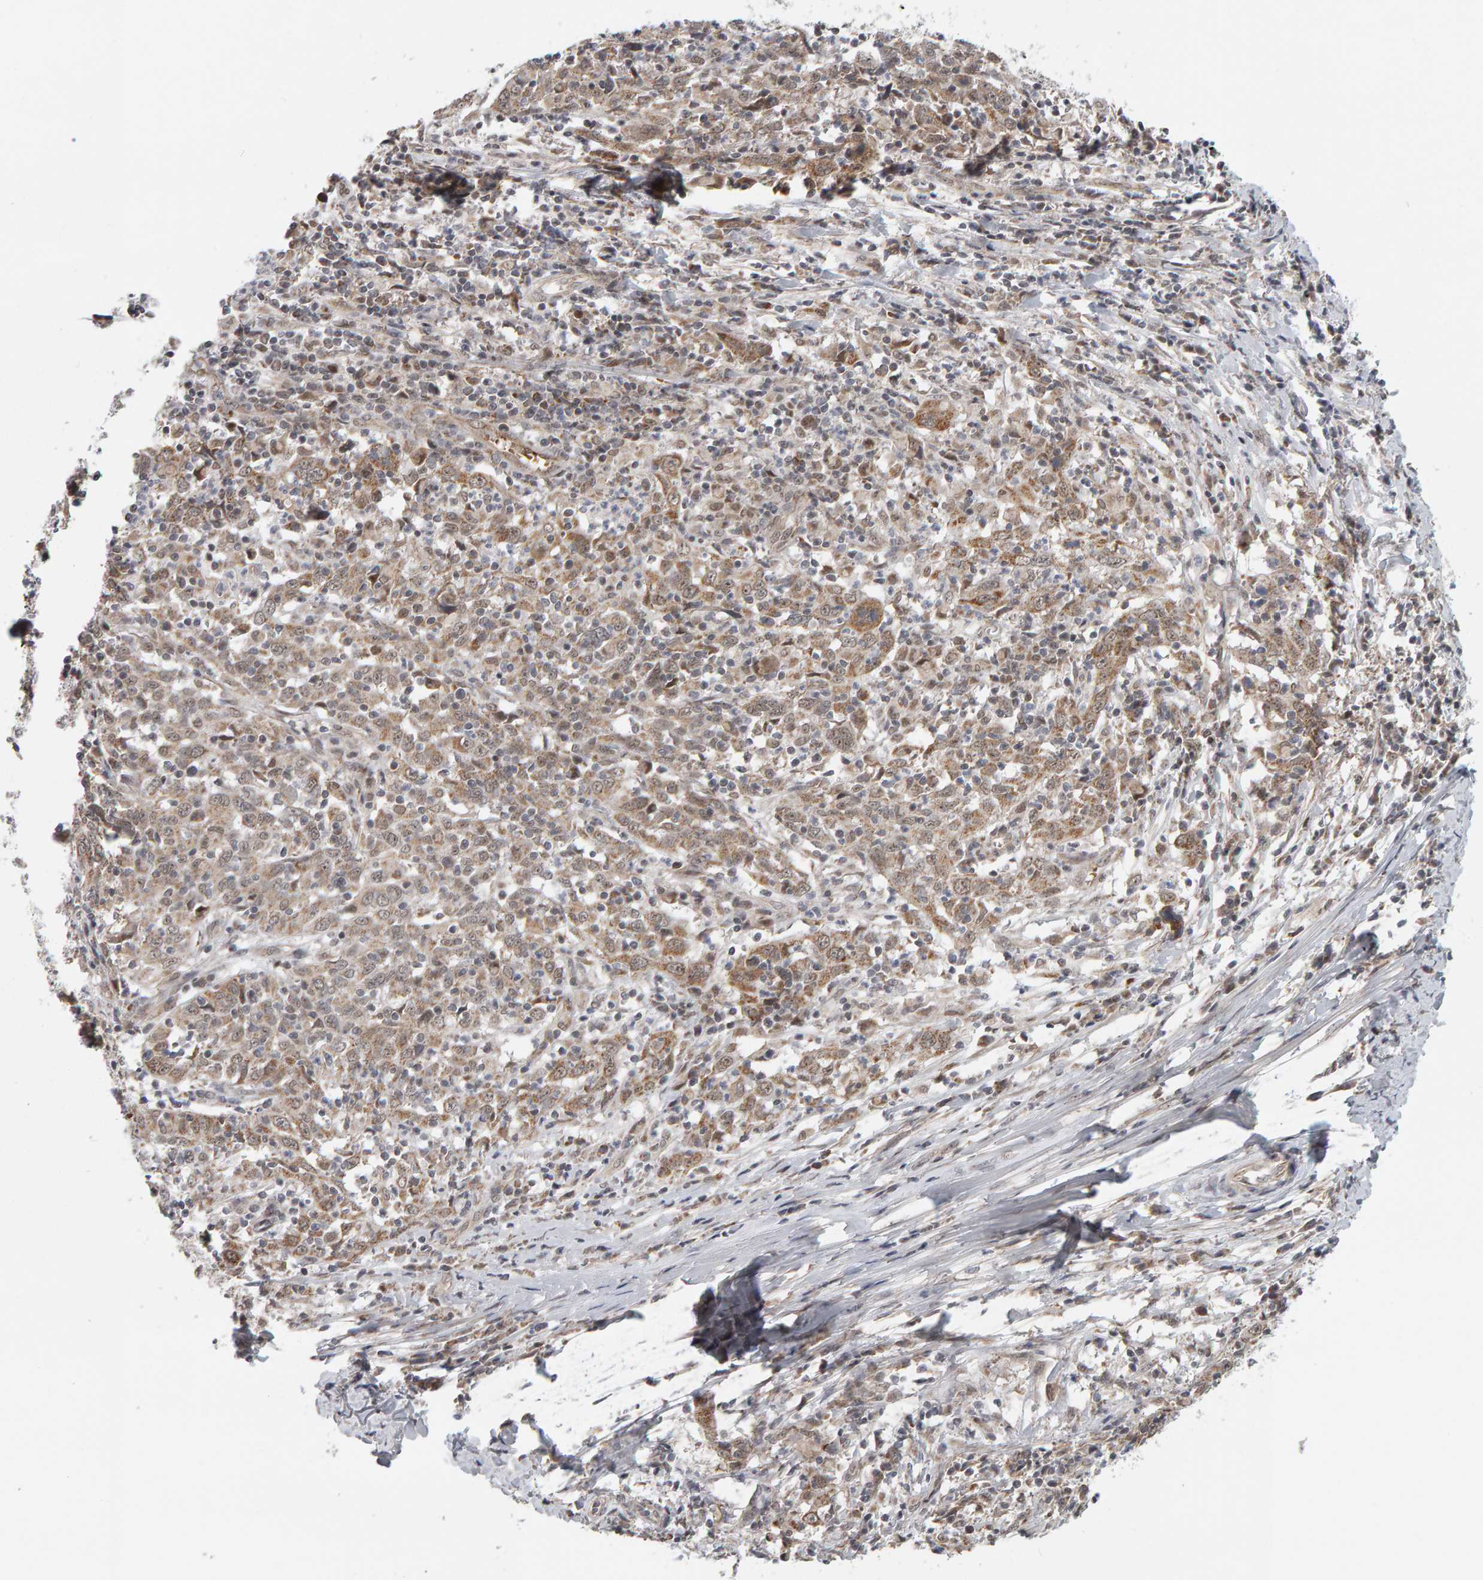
{"staining": {"intensity": "weak", "quantity": ">75%", "location": "cytoplasmic/membranous,nuclear"}, "tissue": "cervical cancer", "cell_type": "Tumor cells", "image_type": "cancer", "snomed": [{"axis": "morphology", "description": "Squamous cell carcinoma, NOS"}, {"axis": "topography", "description": "Cervix"}], "caption": "IHC histopathology image of human cervical cancer (squamous cell carcinoma) stained for a protein (brown), which reveals low levels of weak cytoplasmic/membranous and nuclear staining in approximately >75% of tumor cells.", "gene": "DAP3", "patient": {"sex": "female", "age": 46}}